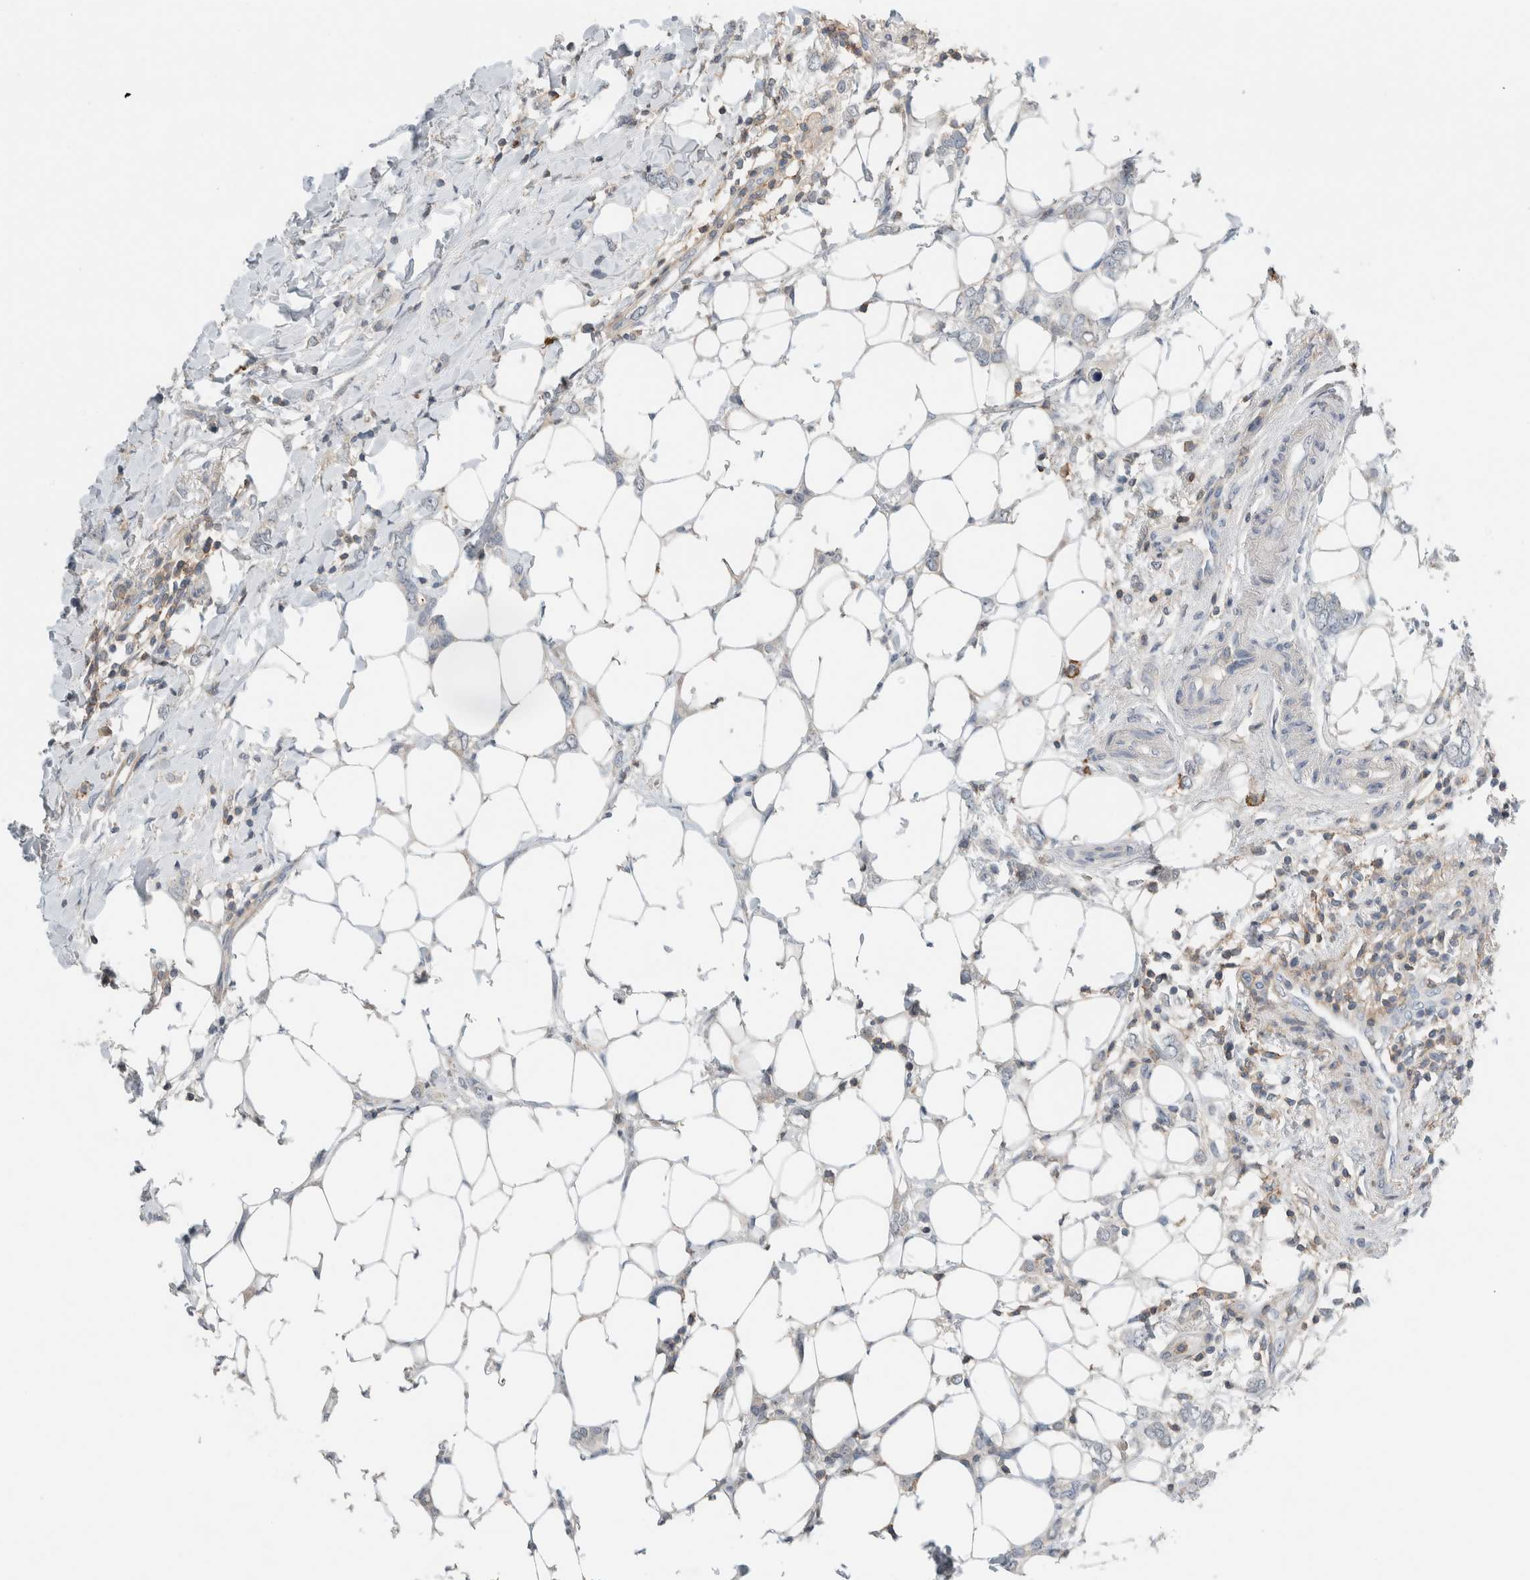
{"staining": {"intensity": "negative", "quantity": "none", "location": "none"}, "tissue": "breast cancer", "cell_type": "Tumor cells", "image_type": "cancer", "snomed": [{"axis": "morphology", "description": "Normal tissue, NOS"}, {"axis": "morphology", "description": "Lobular carcinoma"}, {"axis": "topography", "description": "Breast"}], "caption": "Immunohistochemical staining of breast cancer shows no significant expression in tumor cells. (DAB immunohistochemistry visualized using brightfield microscopy, high magnification).", "gene": "ERCC6L2", "patient": {"sex": "female", "age": 47}}